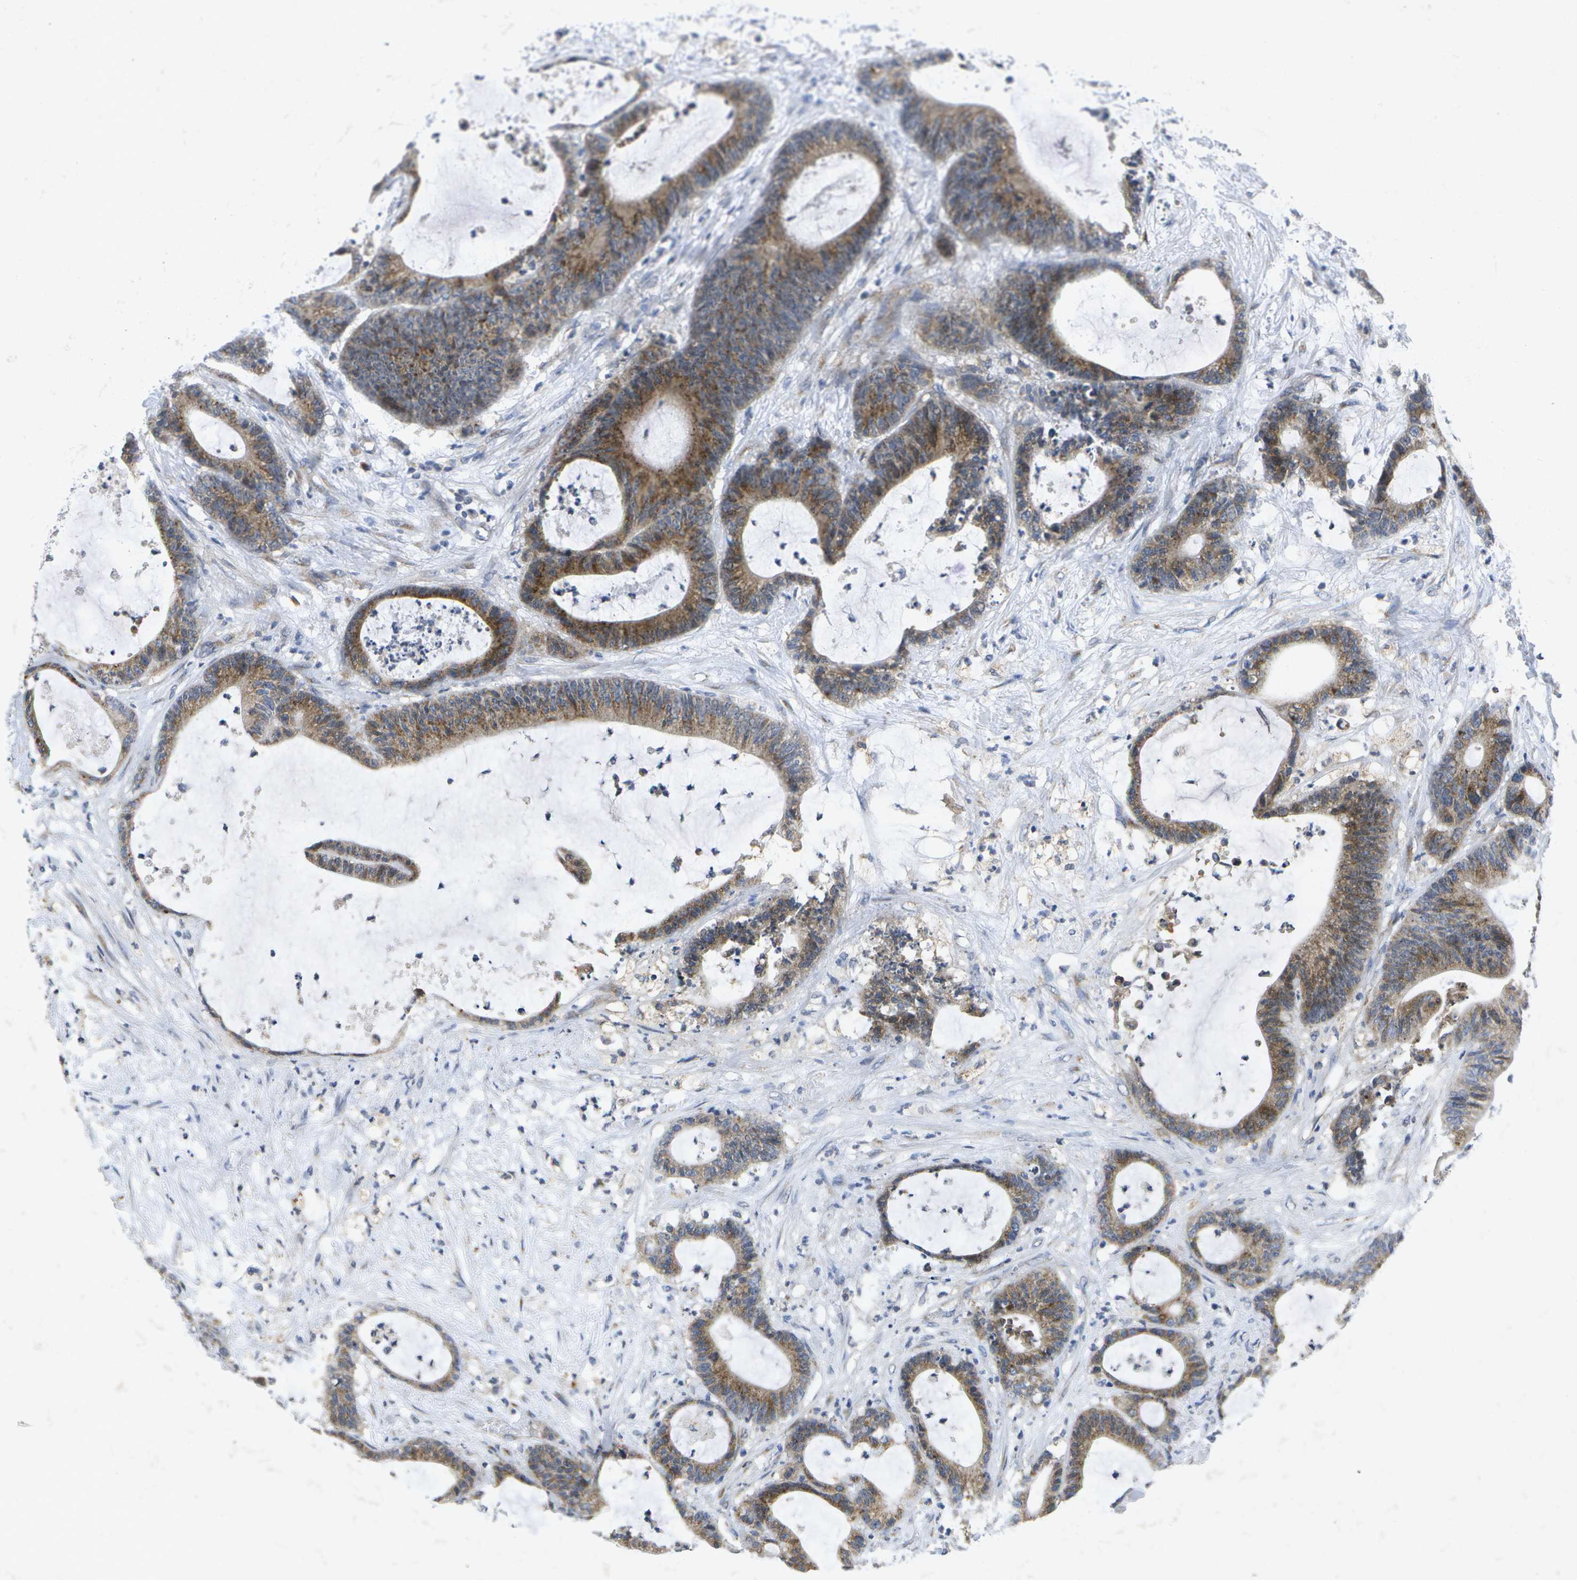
{"staining": {"intensity": "moderate", "quantity": ">75%", "location": "cytoplasmic/membranous"}, "tissue": "colorectal cancer", "cell_type": "Tumor cells", "image_type": "cancer", "snomed": [{"axis": "morphology", "description": "Adenocarcinoma, NOS"}, {"axis": "topography", "description": "Colon"}], "caption": "About >75% of tumor cells in human colorectal cancer display moderate cytoplasmic/membranous protein expression as visualized by brown immunohistochemical staining.", "gene": "KDELR1", "patient": {"sex": "female", "age": 84}}